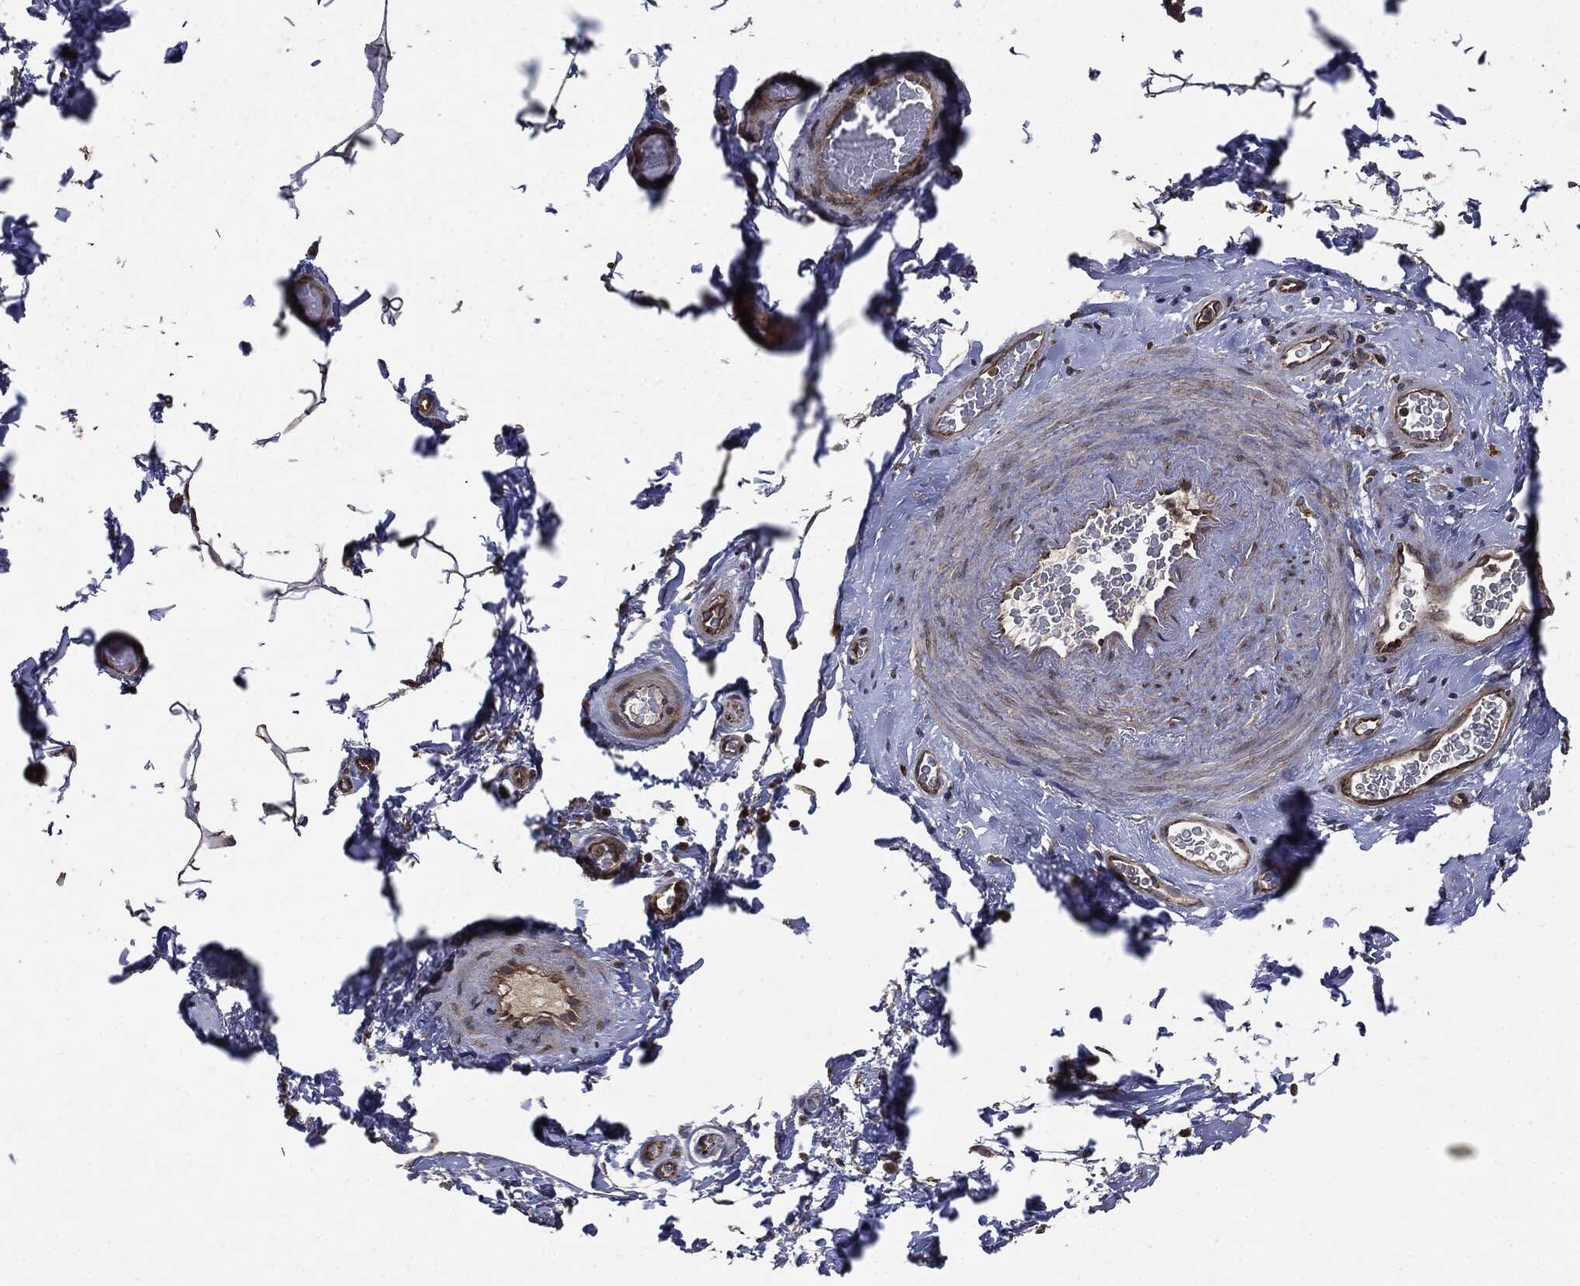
{"staining": {"intensity": "moderate", "quantity": "25%-75%", "location": "cytoplasmic/membranous"}, "tissue": "adipose tissue", "cell_type": "Adipocytes", "image_type": "normal", "snomed": [{"axis": "morphology", "description": "Normal tissue, NOS"}, {"axis": "topography", "description": "Soft tissue"}, {"axis": "topography", "description": "Vascular tissue"}], "caption": "A brown stain highlights moderate cytoplasmic/membranous staining of a protein in adipocytes of unremarkable adipose tissue. Nuclei are stained in blue.", "gene": "PLOD3", "patient": {"sex": "male", "age": 41}}